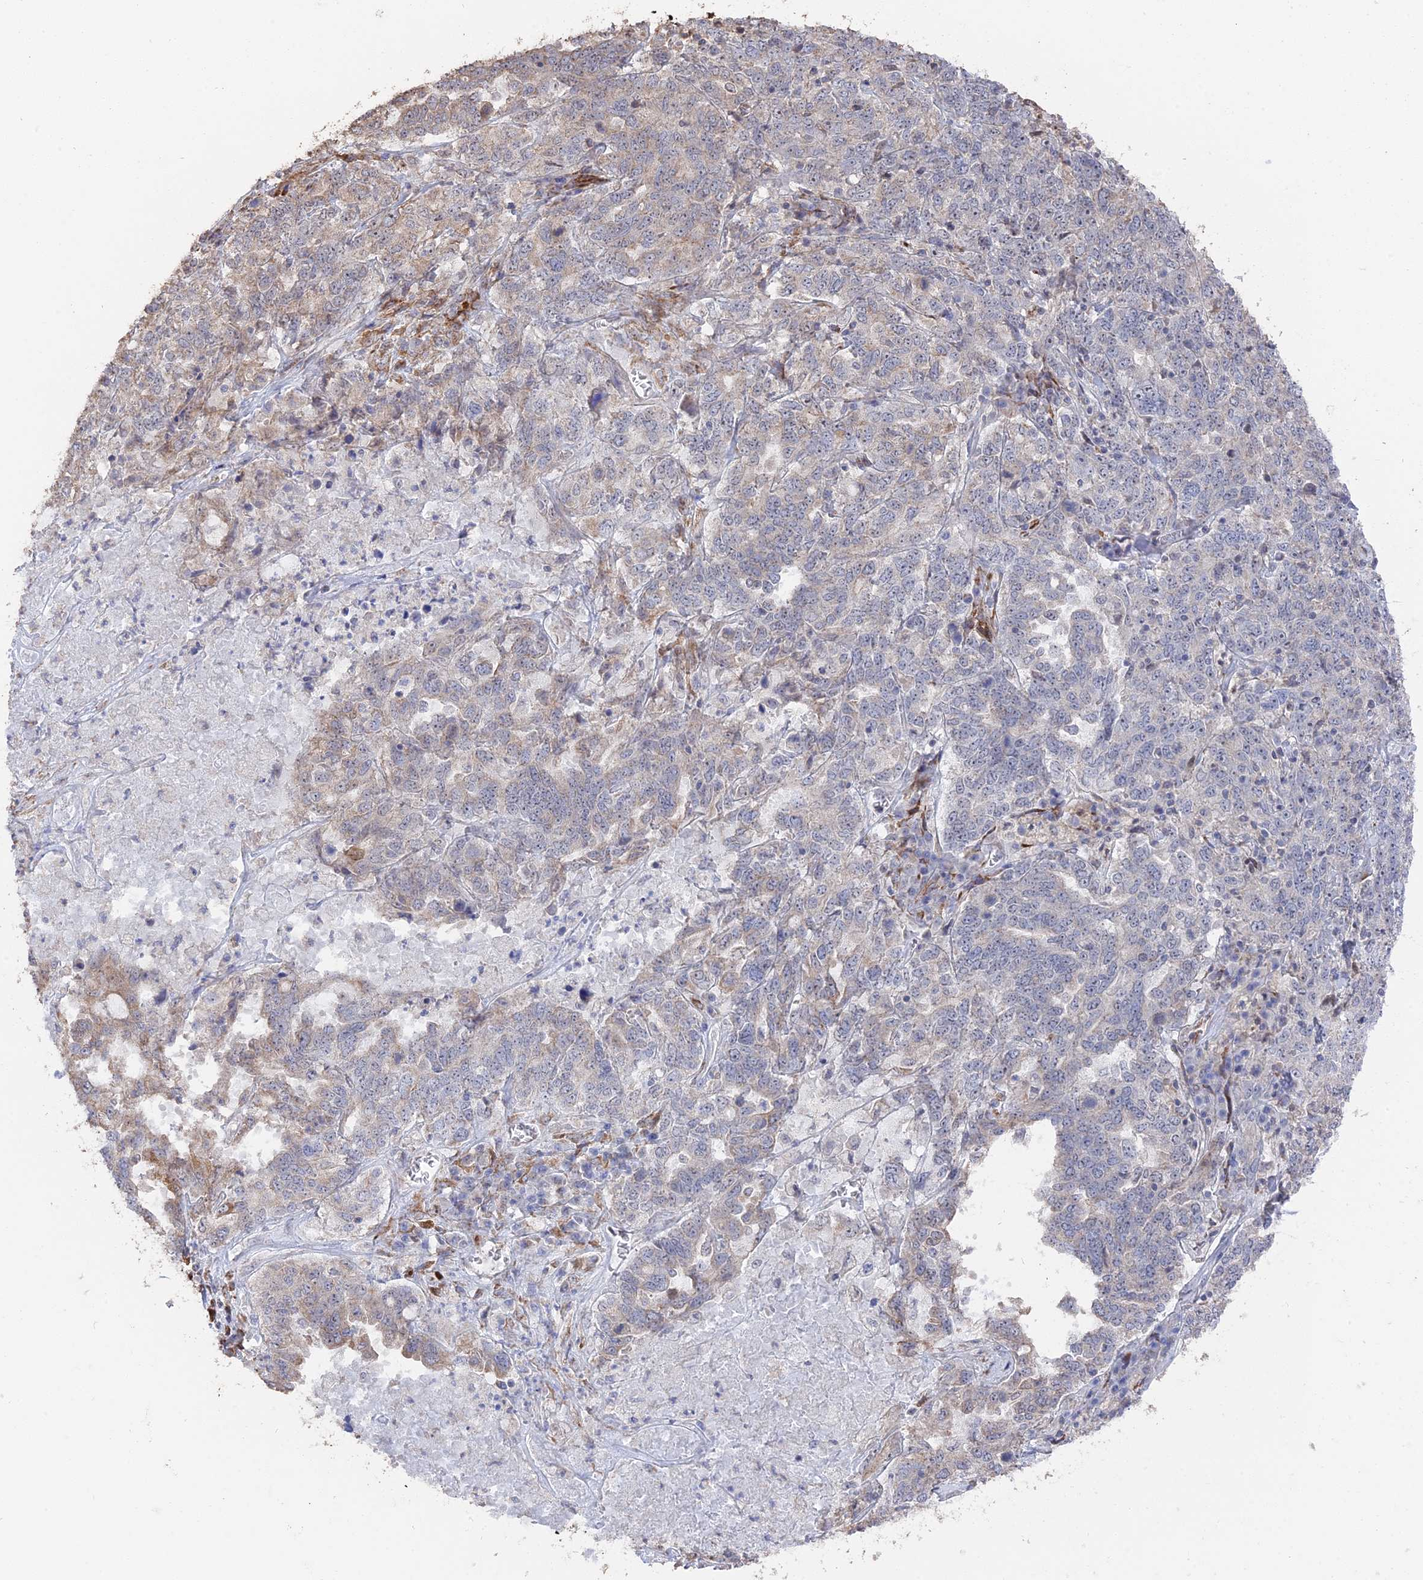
{"staining": {"intensity": "weak", "quantity": "<25%", "location": "cytoplasmic/membranous"}, "tissue": "ovarian cancer", "cell_type": "Tumor cells", "image_type": "cancer", "snomed": [{"axis": "morphology", "description": "Carcinoma, endometroid"}, {"axis": "topography", "description": "Ovary"}], "caption": "Tumor cells show no significant expression in ovarian cancer (endometroid carcinoma).", "gene": "SEMG2", "patient": {"sex": "female", "age": 62}}